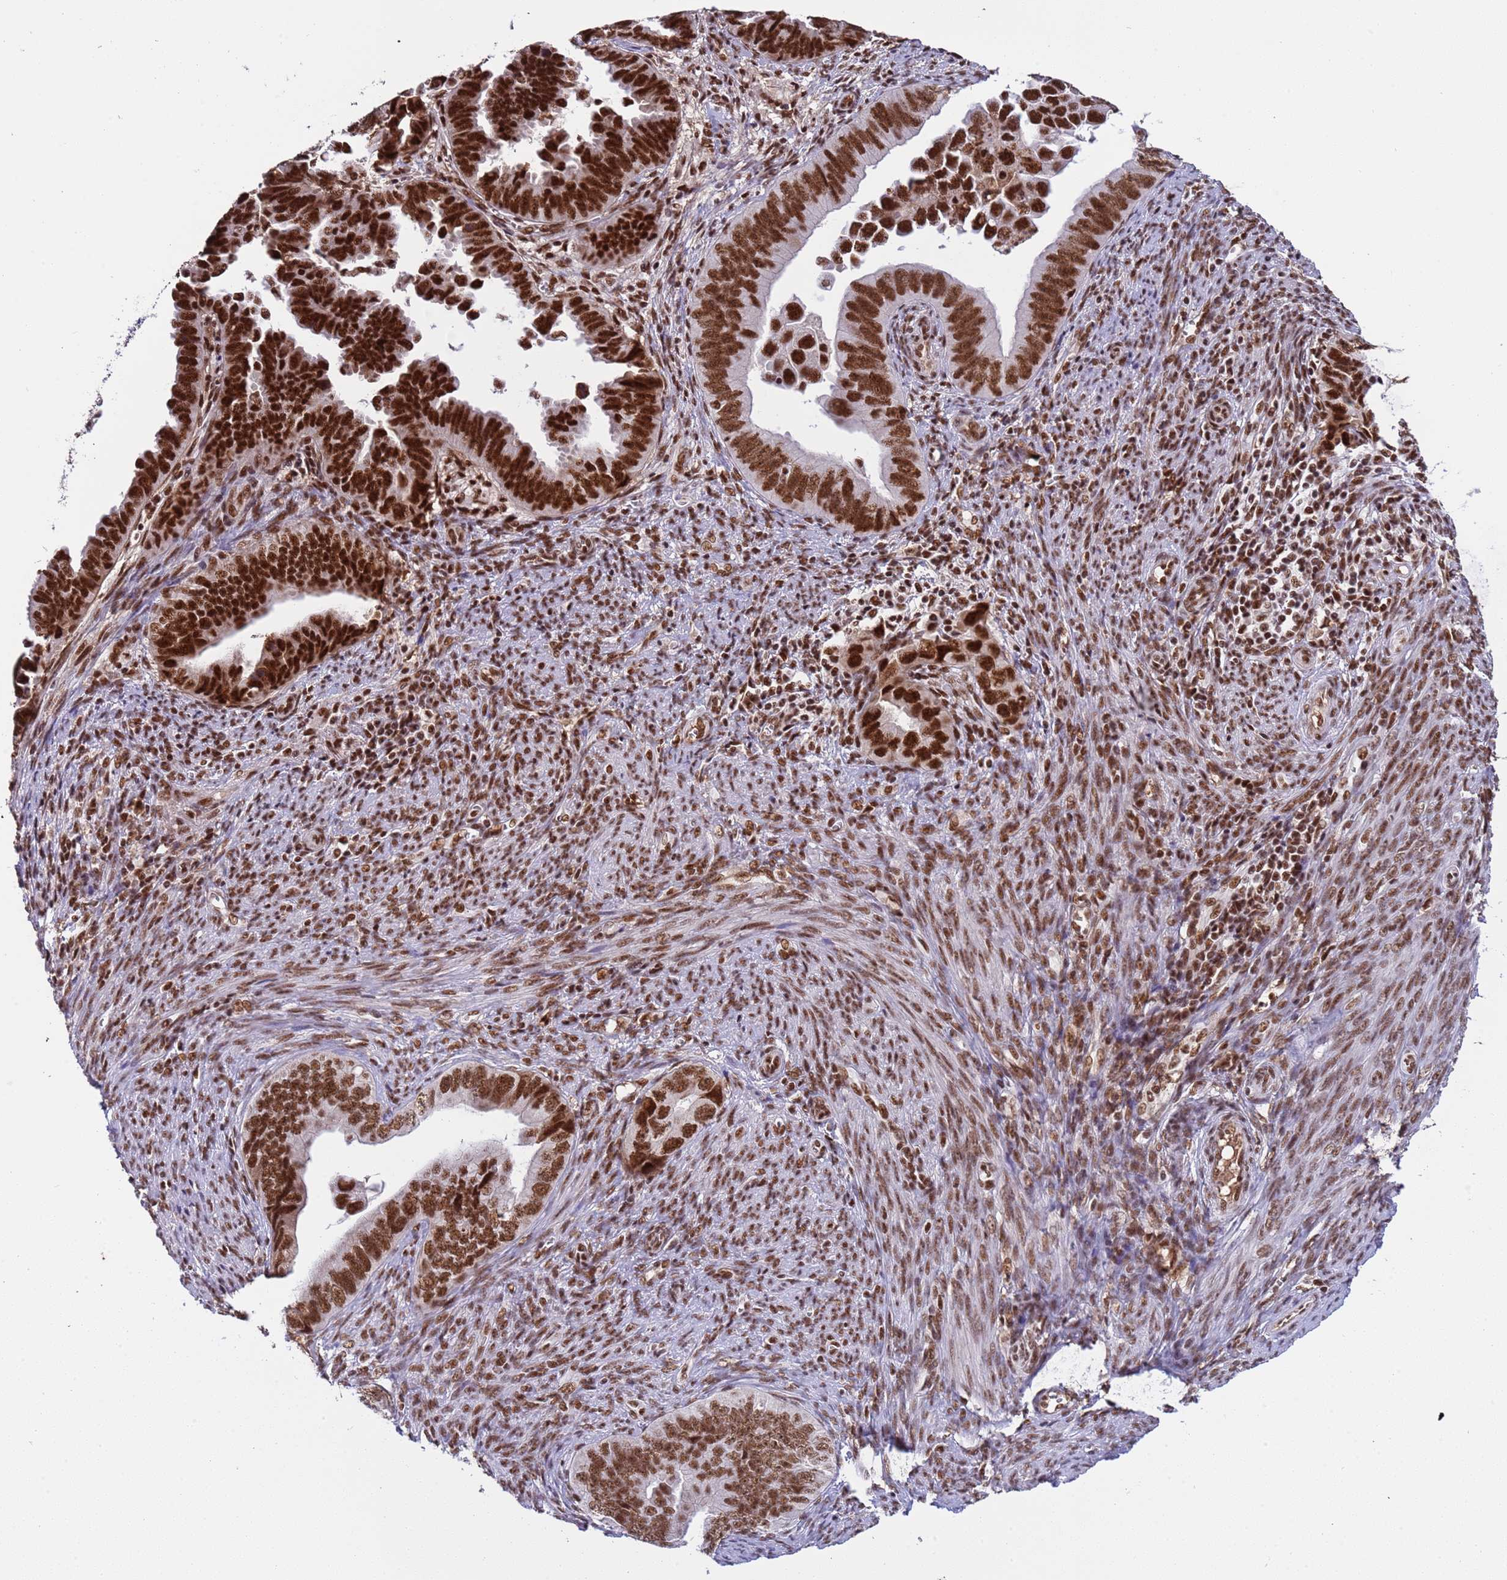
{"staining": {"intensity": "strong", "quantity": ">75%", "location": "nuclear"}, "tissue": "endometrial cancer", "cell_type": "Tumor cells", "image_type": "cancer", "snomed": [{"axis": "morphology", "description": "Adenocarcinoma, NOS"}, {"axis": "topography", "description": "Endometrium"}], "caption": "IHC image of human endometrial adenocarcinoma stained for a protein (brown), which exhibits high levels of strong nuclear expression in about >75% of tumor cells.", "gene": "SRRT", "patient": {"sex": "female", "age": 75}}